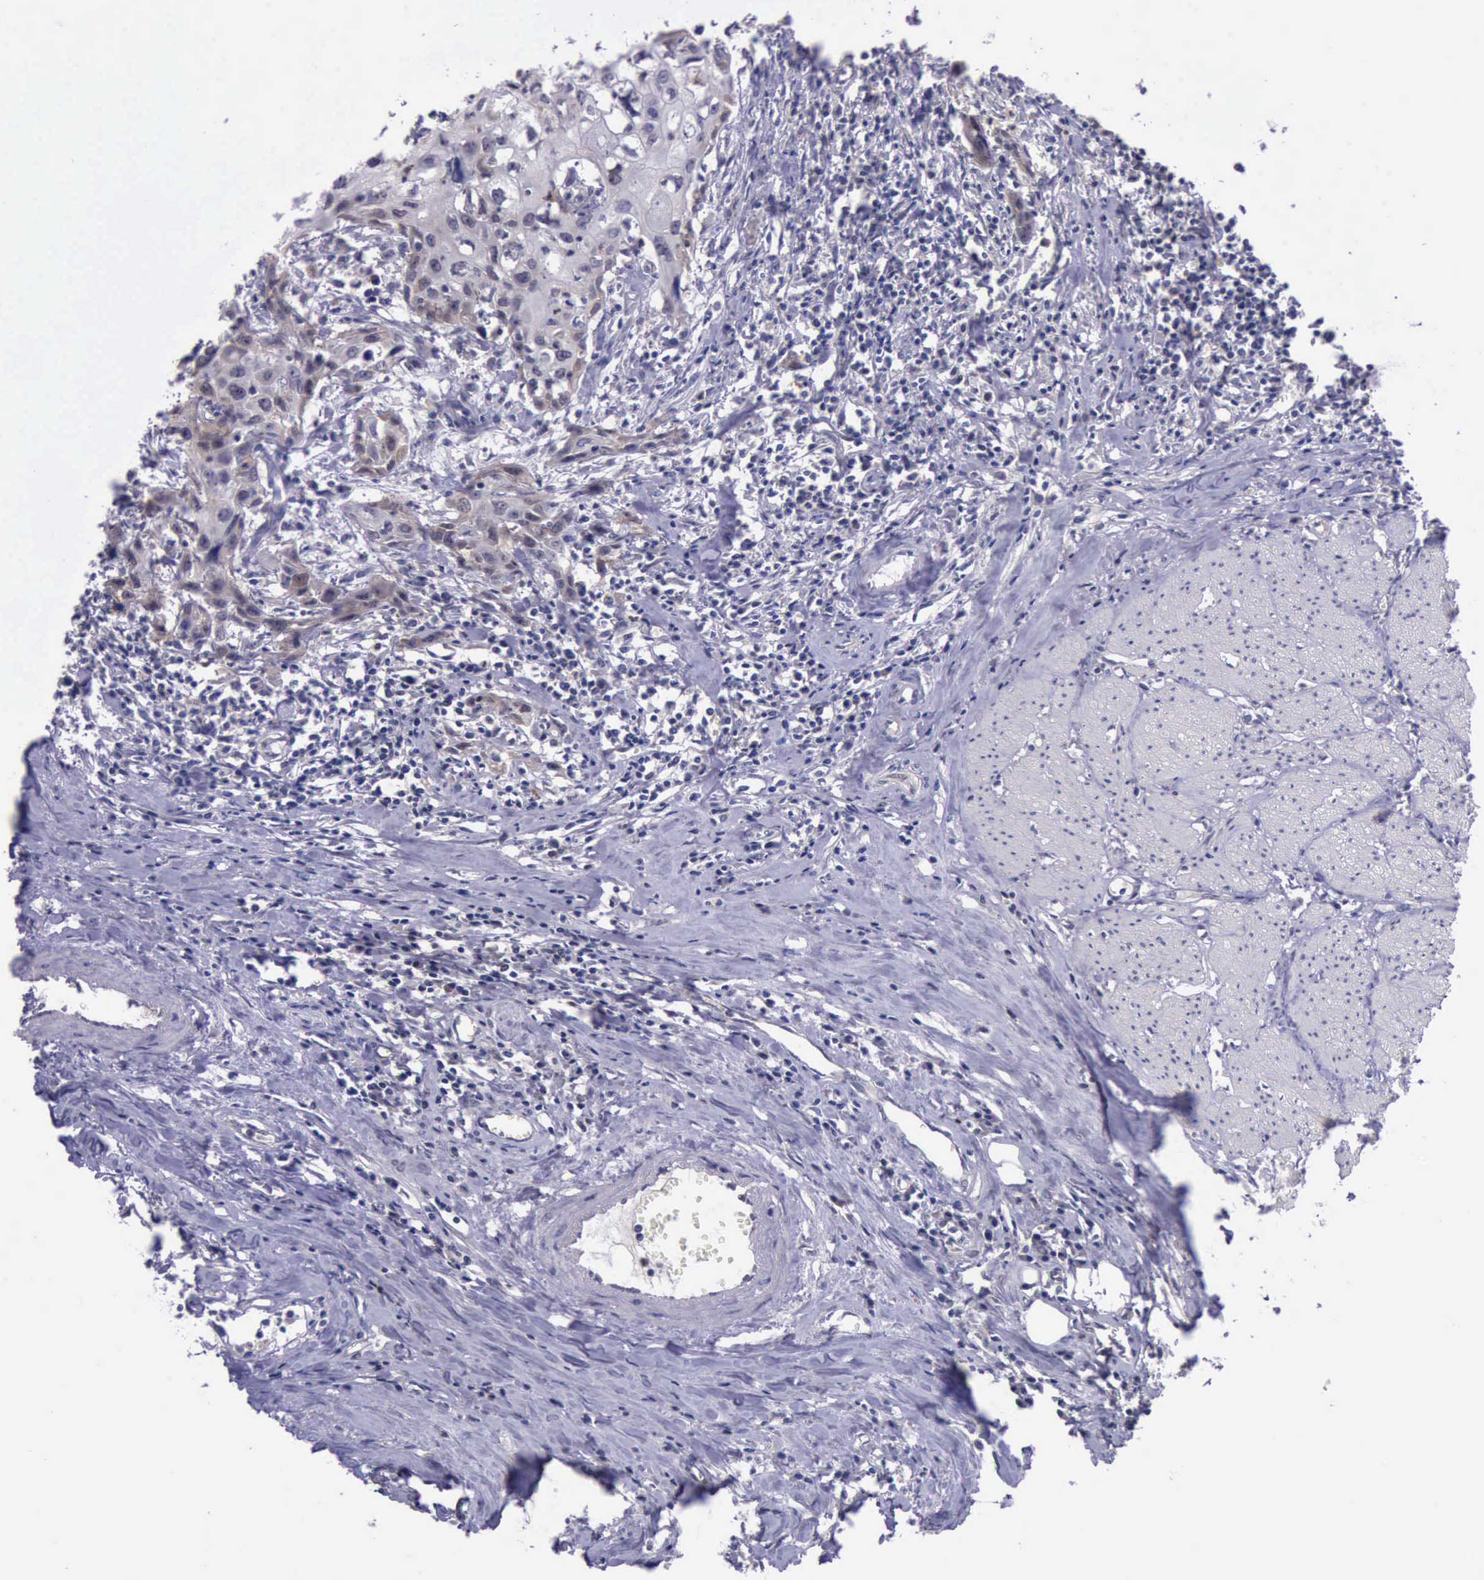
{"staining": {"intensity": "weak", "quantity": ">75%", "location": "cytoplasmic/membranous"}, "tissue": "urothelial cancer", "cell_type": "Tumor cells", "image_type": "cancer", "snomed": [{"axis": "morphology", "description": "Urothelial carcinoma, High grade"}, {"axis": "topography", "description": "Urinary bladder"}], "caption": "Protein expression analysis of human urothelial cancer reveals weak cytoplasmic/membranous expression in approximately >75% of tumor cells.", "gene": "PLEK2", "patient": {"sex": "male", "age": 54}}